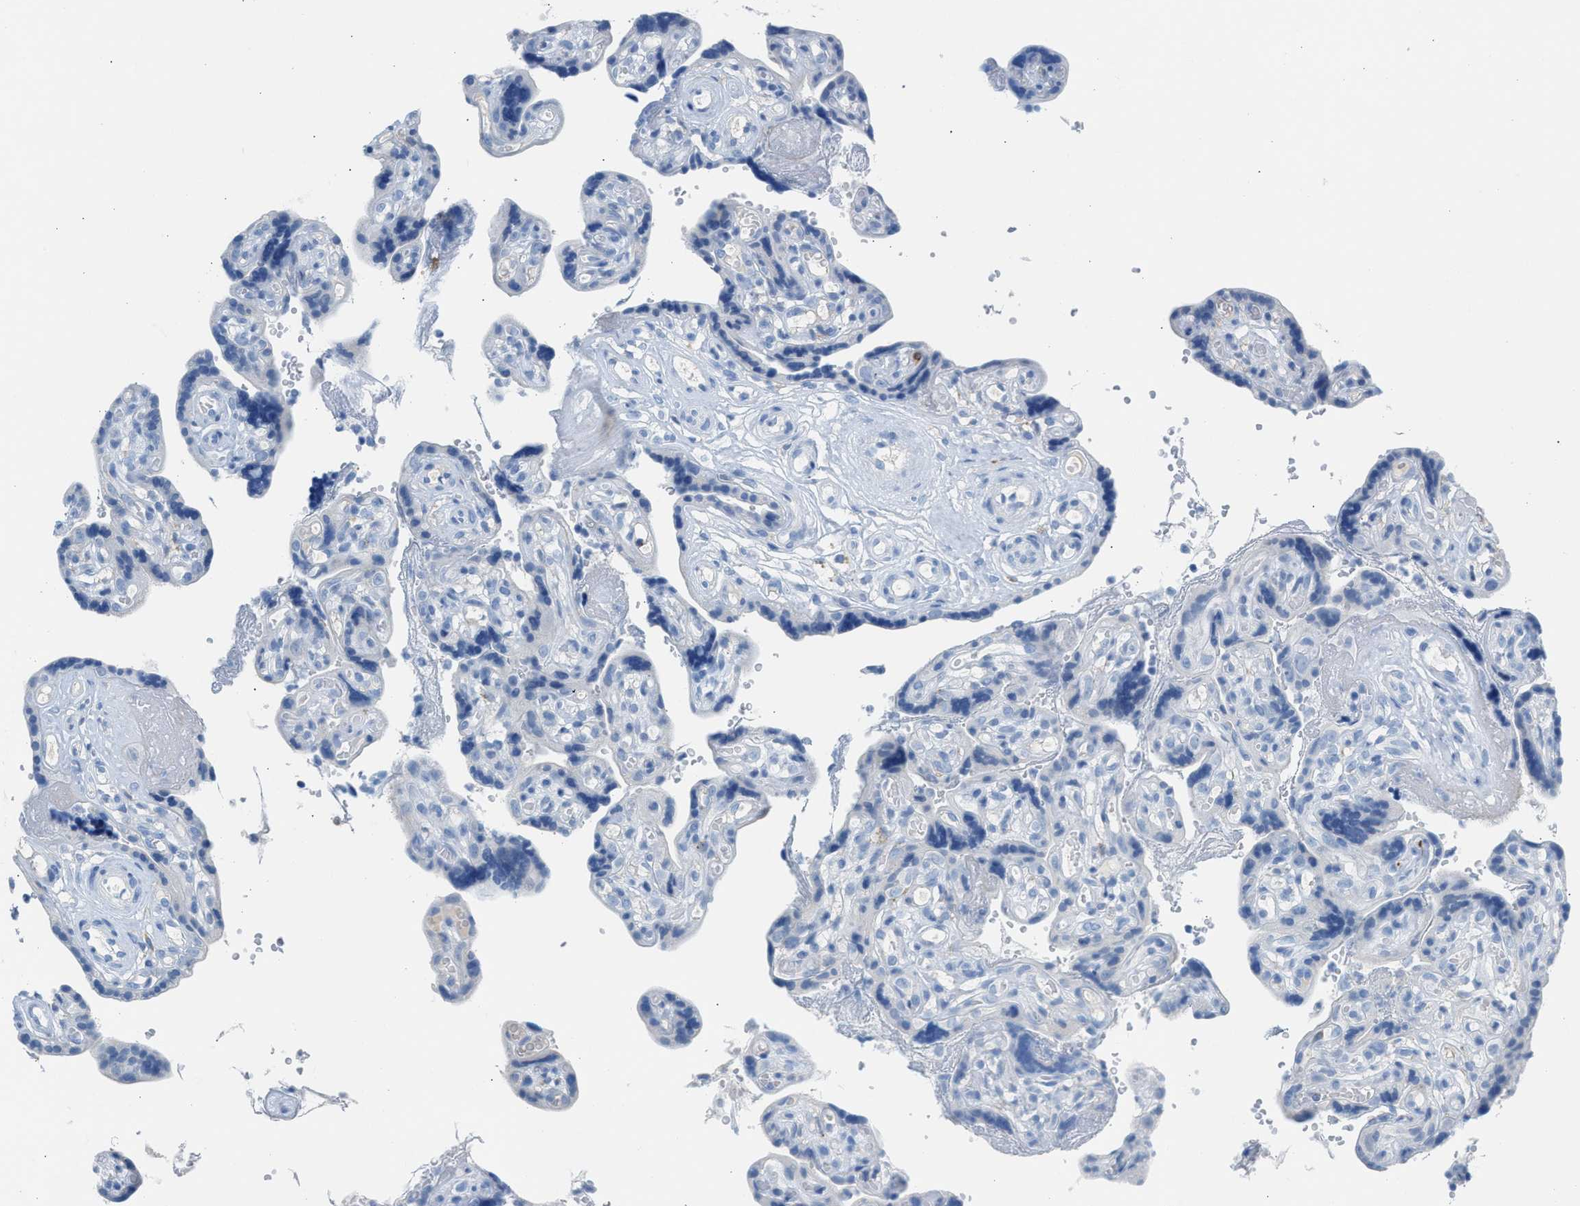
{"staining": {"intensity": "negative", "quantity": "none", "location": "none"}, "tissue": "placenta", "cell_type": "Decidual cells", "image_type": "normal", "snomed": [{"axis": "morphology", "description": "Normal tissue, NOS"}, {"axis": "topography", "description": "Placenta"}], "caption": "This is an immunohistochemistry photomicrograph of unremarkable placenta. There is no staining in decidual cells.", "gene": "CLEC10A", "patient": {"sex": "female", "age": 30}}